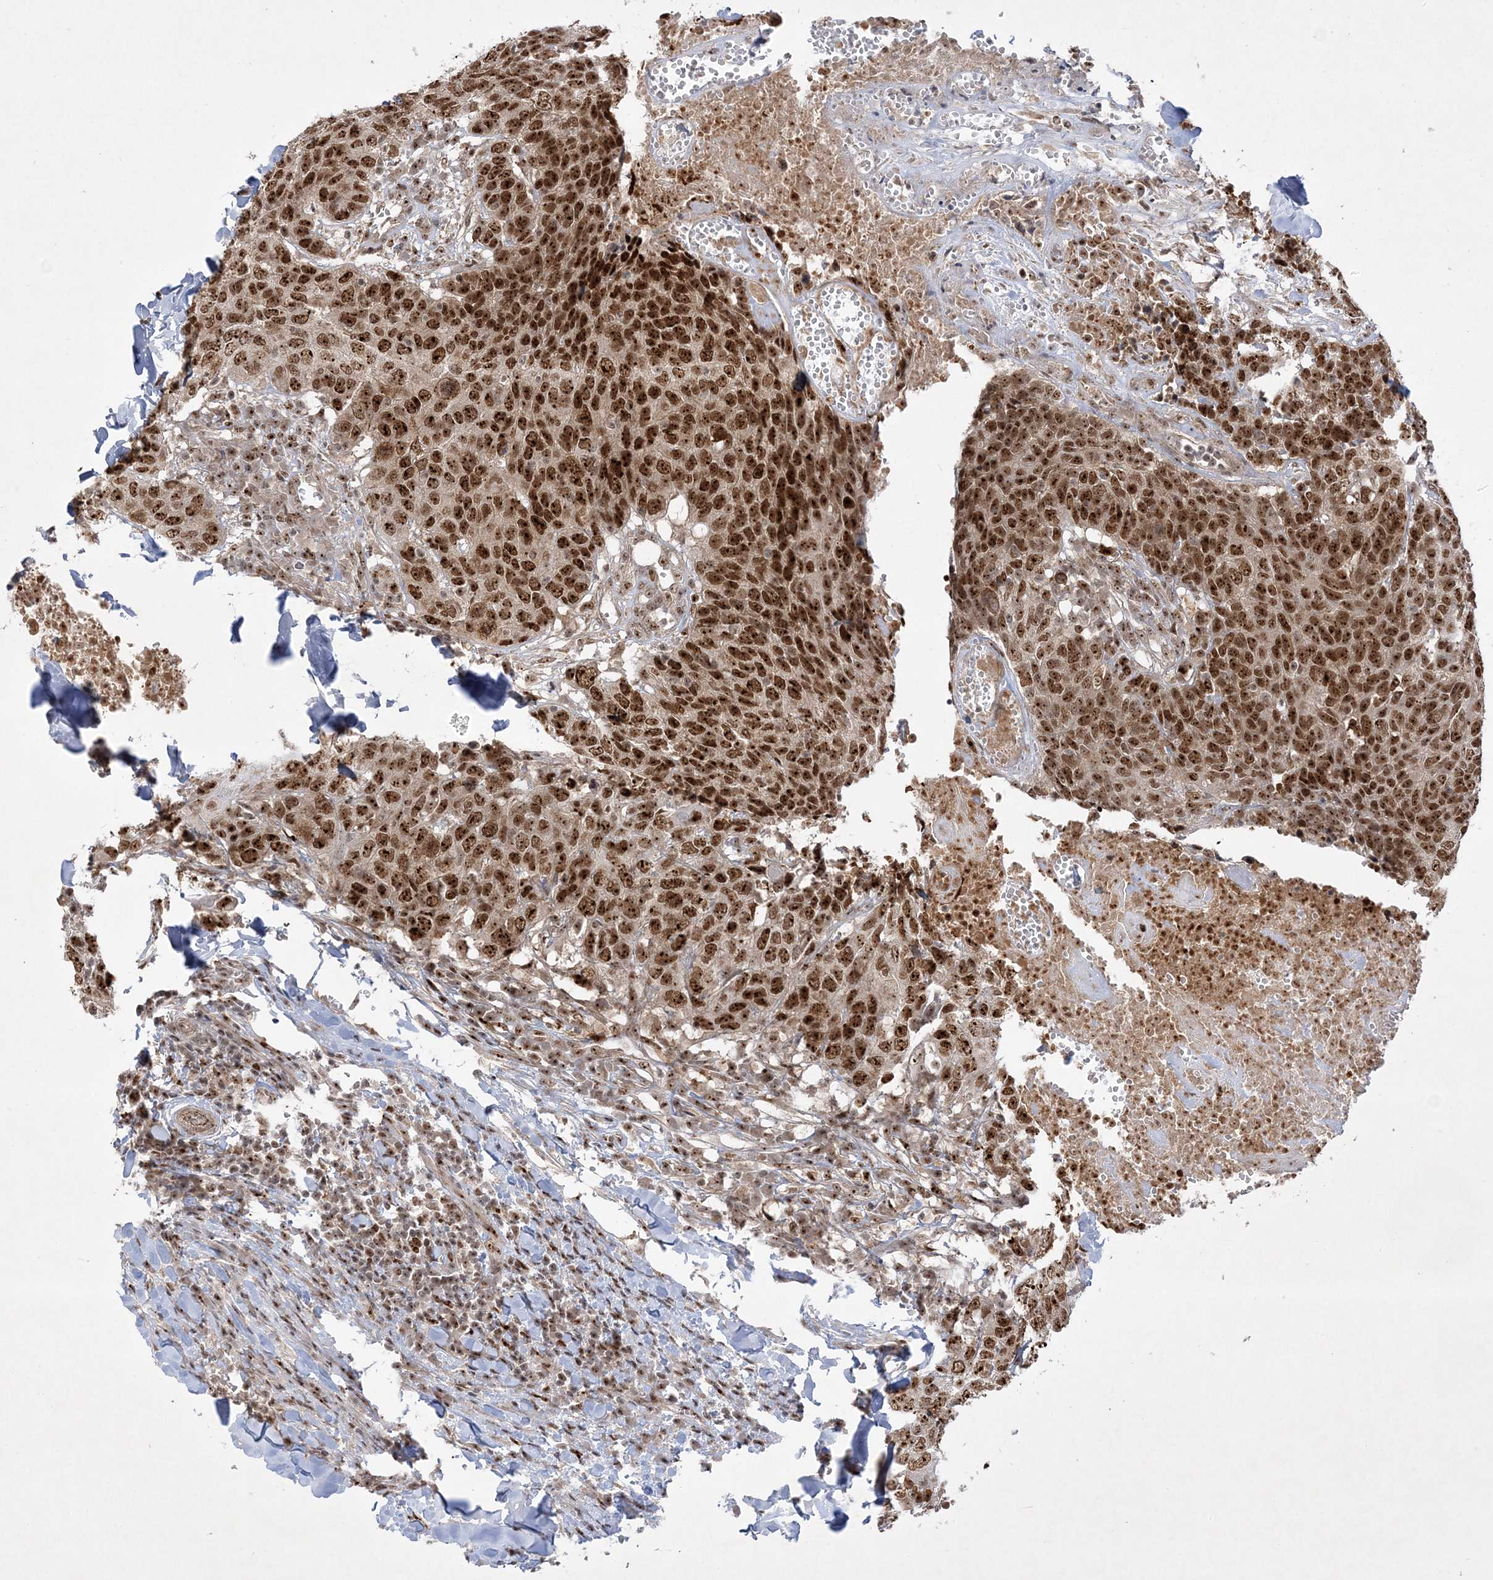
{"staining": {"intensity": "strong", "quantity": ">75%", "location": "nuclear"}, "tissue": "head and neck cancer", "cell_type": "Tumor cells", "image_type": "cancer", "snomed": [{"axis": "morphology", "description": "Squamous cell carcinoma, NOS"}, {"axis": "topography", "description": "Head-Neck"}], "caption": "Protein expression by immunohistochemistry reveals strong nuclear positivity in approximately >75% of tumor cells in squamous cell carcinoma (head and neck).", "gene": "NPM3", "patient": {"sex": "male", "age": 66}}